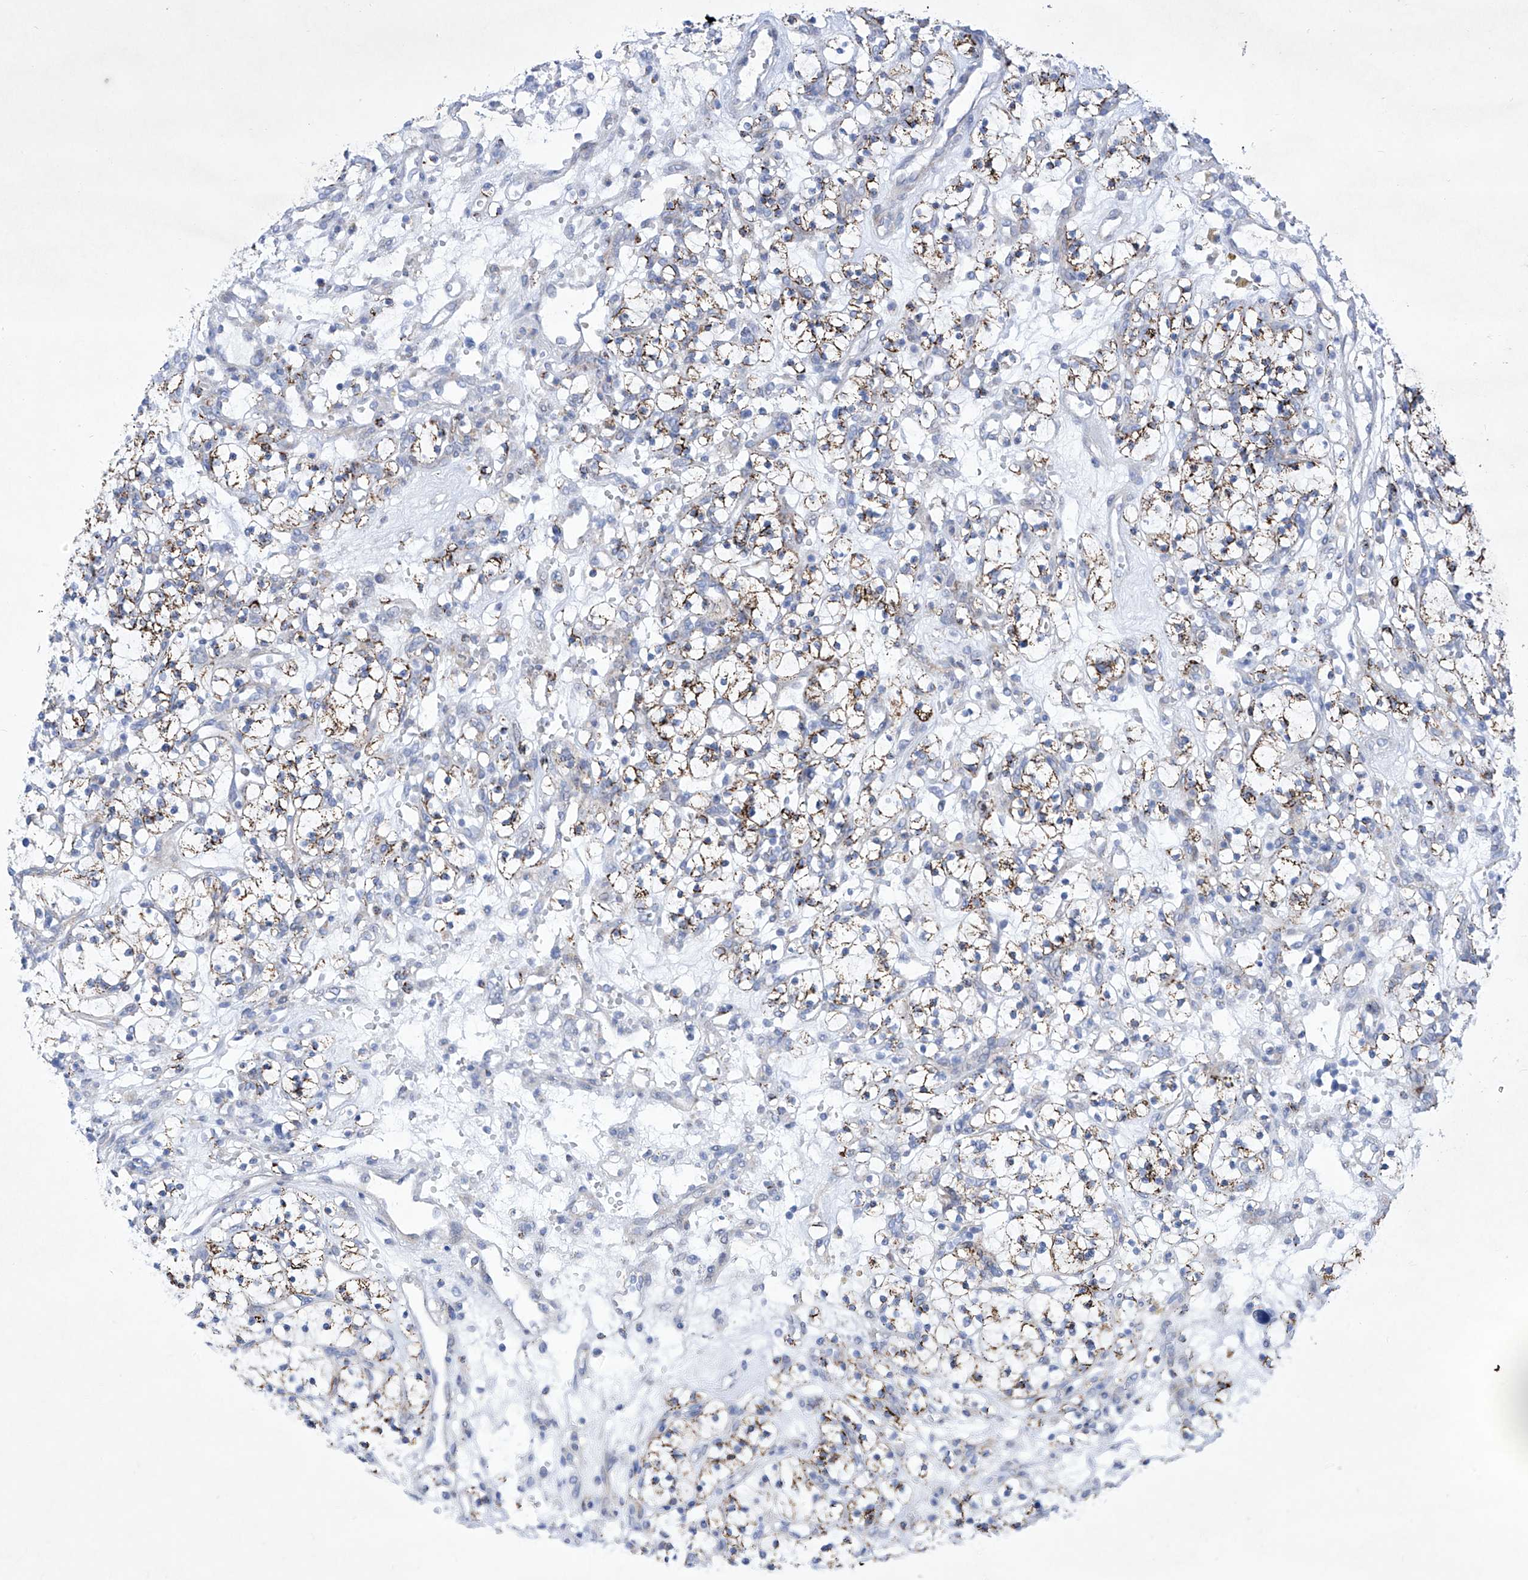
{"staining": {"intensity": "moderate", "quantity": "25%-75%", "location": "cytoplasmic/membranous"}, "tissue": "renal cancer", "cell_type": "Tumor cells", "image_type": "cancer", "snomed": [{"axis": "morphology", "description": "Adenocarcinoma, NOS"}, {"axis": "topography", "description": "Kidney"}], "caption": "A brown stain labels moderate cytoplasmic/membranous positivity of a protein in renal adenocarcinoma tumor cells.", "gene": "C1orf87", "patient": {"sex": "female", "age": 57}}